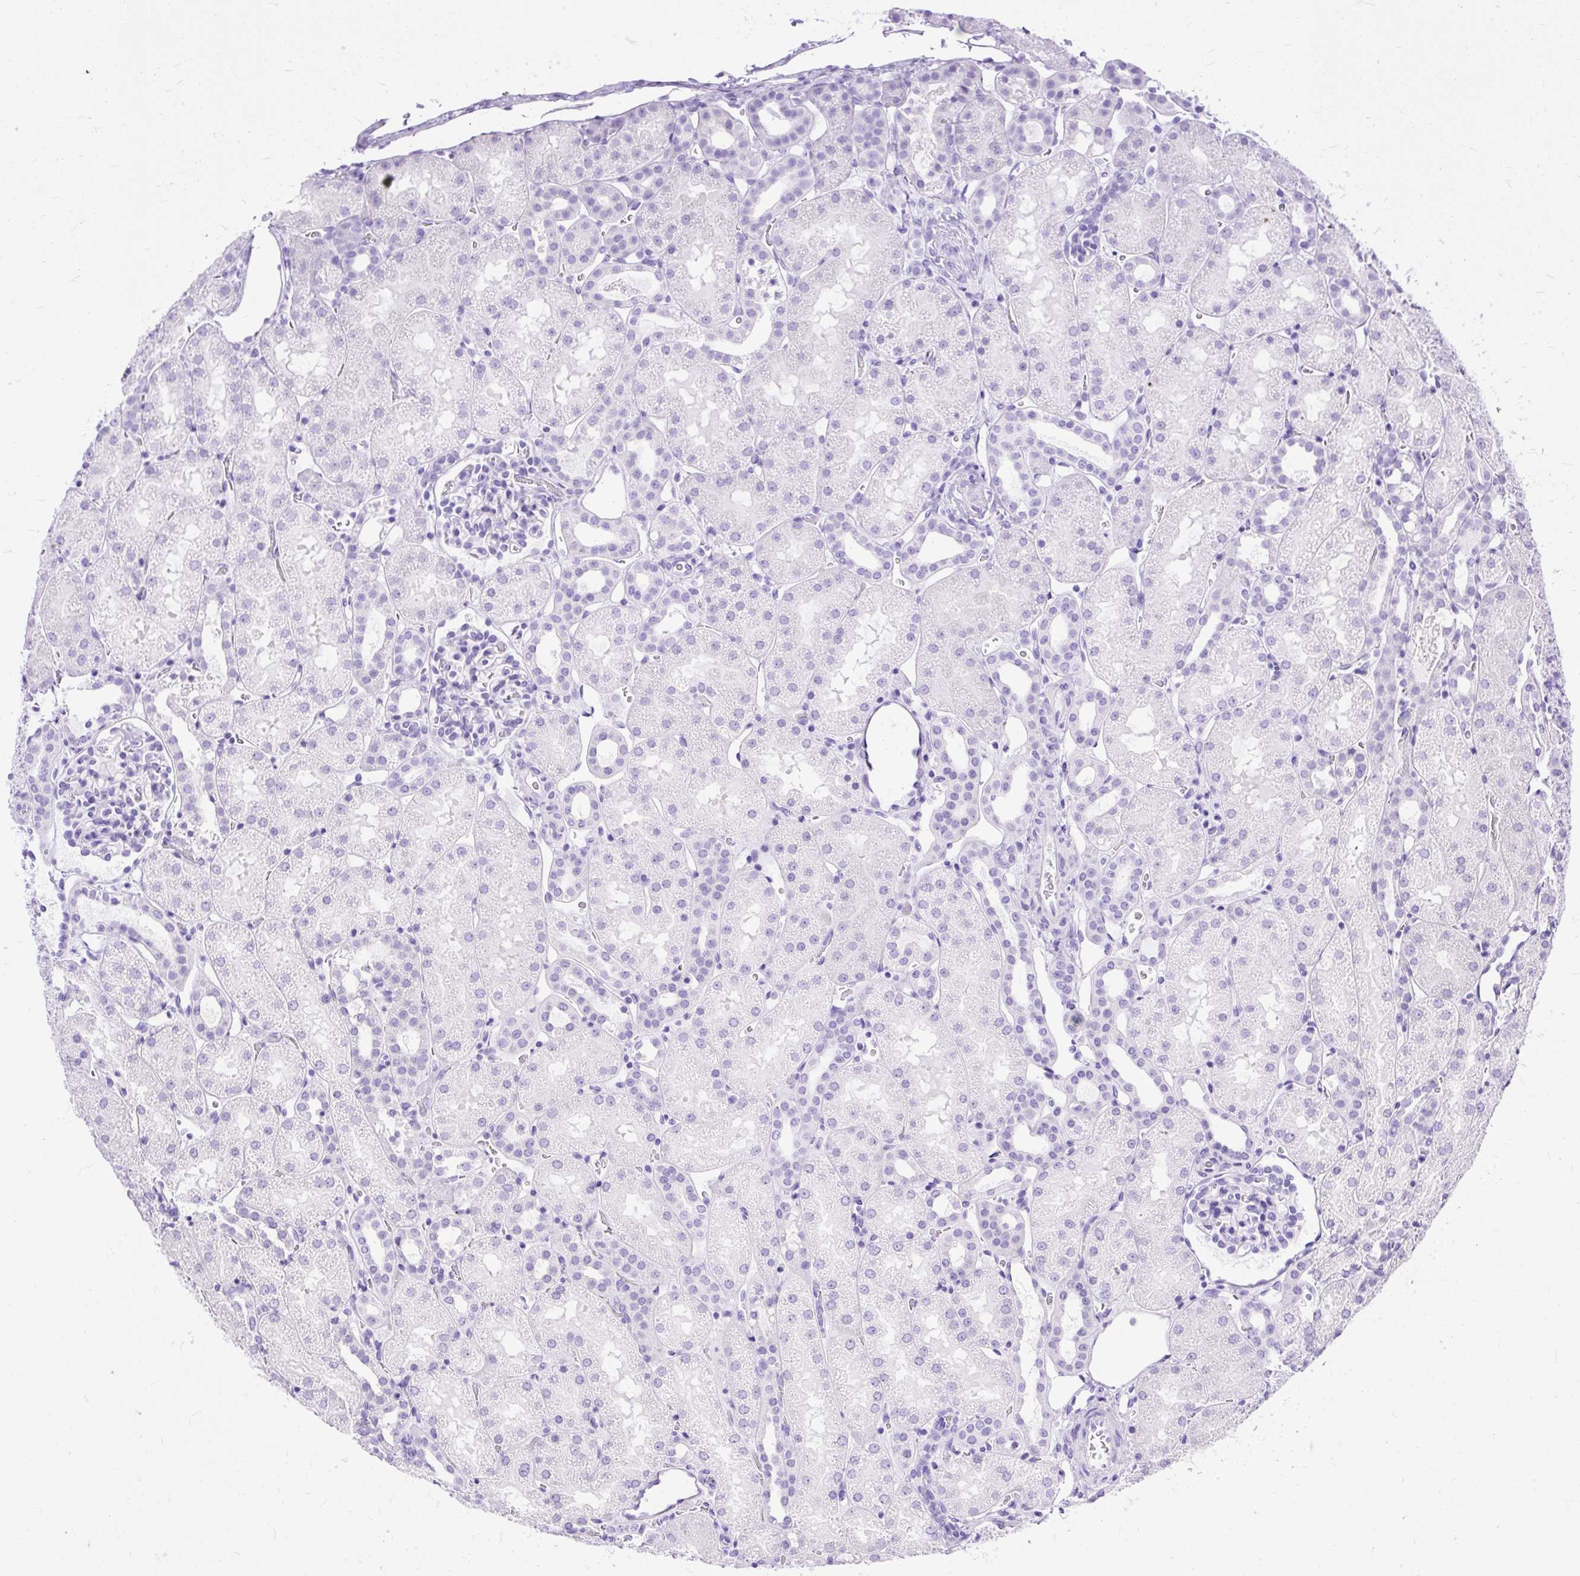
{"staining": {"intensity": "negative", "quantity": "none", "location": "none"}, "tissue": "kidney", "cell_type": "Cells in glomeruli", "image_type": "normal", "snomed": [{"axis": "morphology", "description": "Normal tissue, NOS"}, {"axis": "topography", "description": "Kidney"}], "caption": "A high-resolution photomicrograph shows IHC staining of normal kidney, which displays no significant staining in cells in glomeruli.", "gene": "HEY1", "patient": {"sex": "male", "age": 2}}